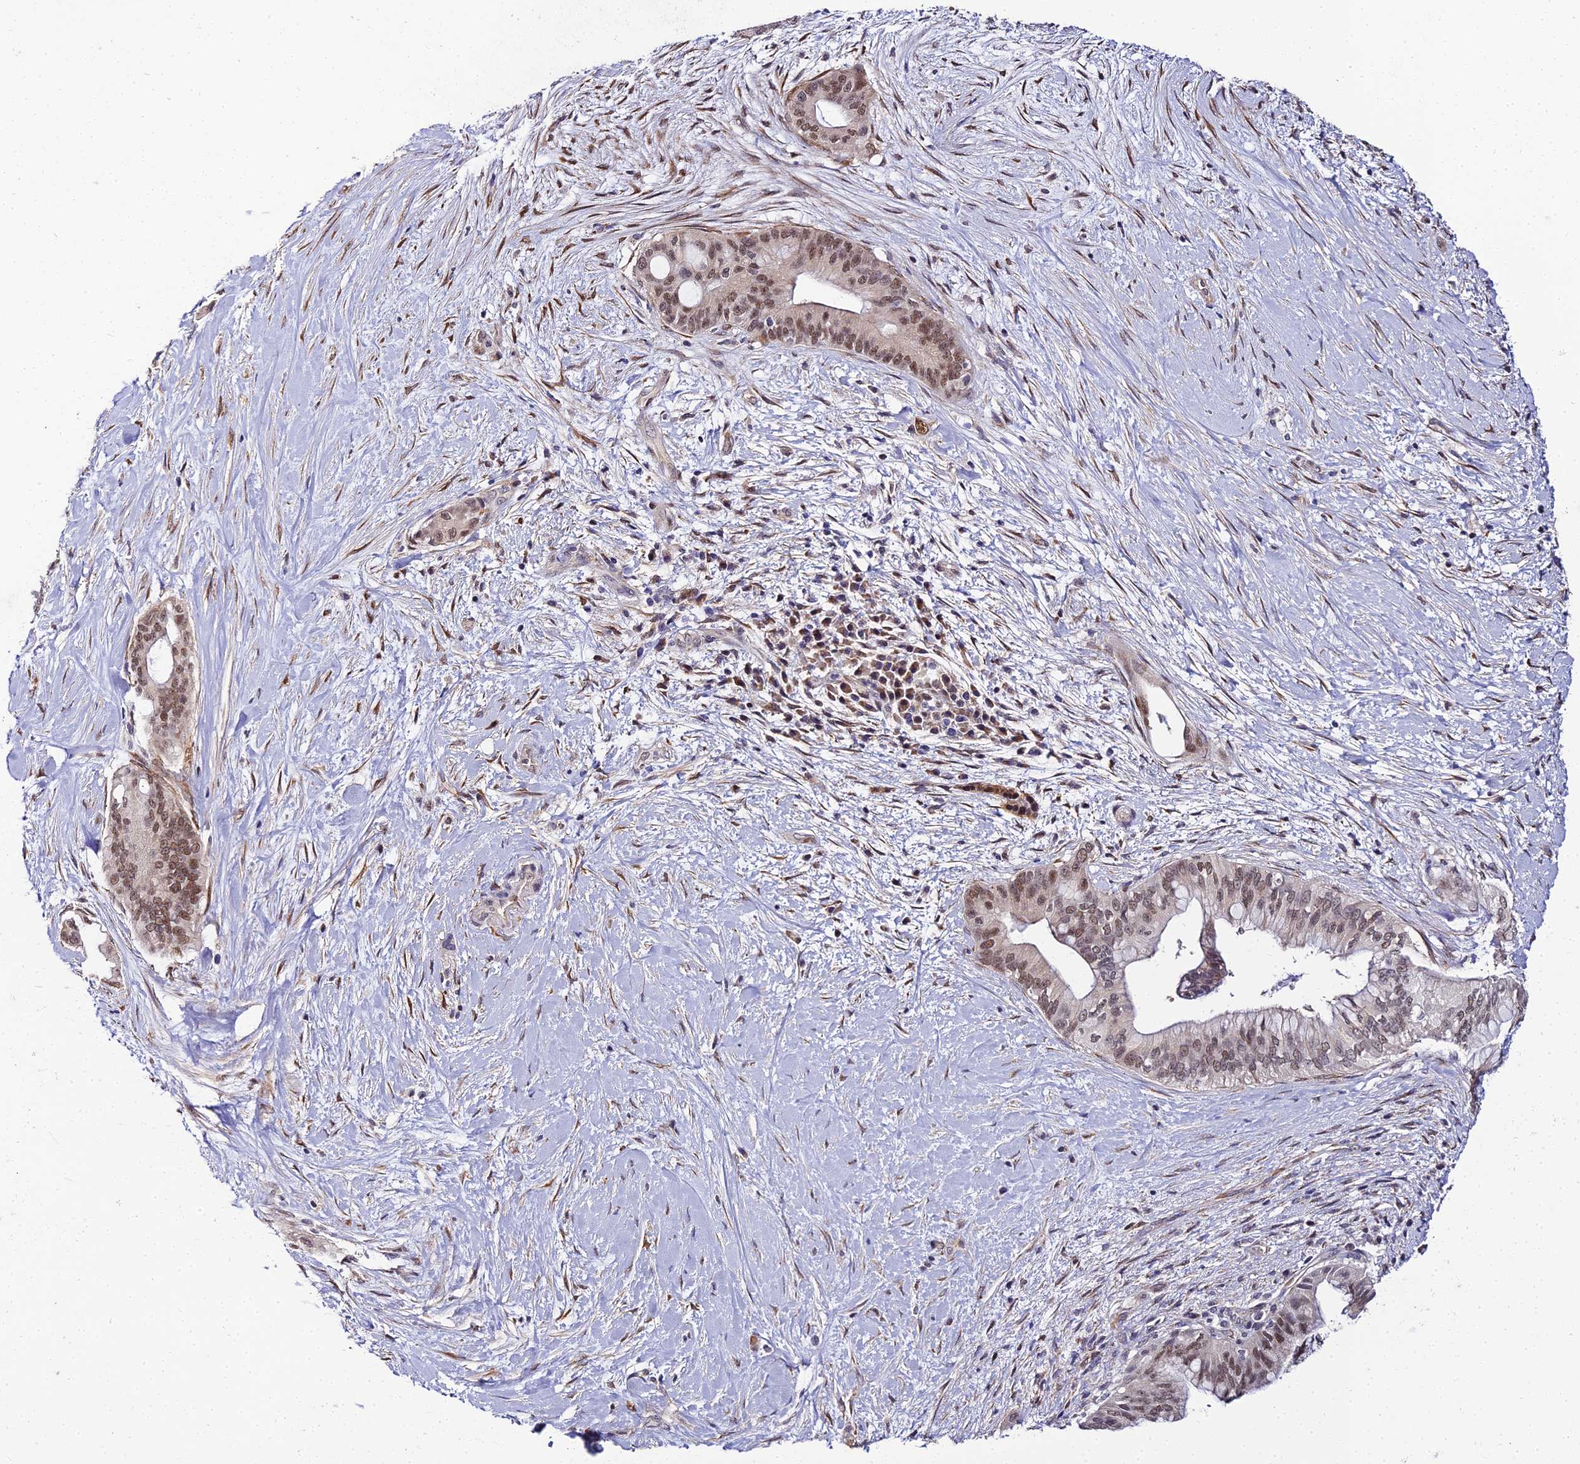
{"staining": {"intensity": "moderate", "quantity": ">75%", "location": "nuclear"}, "tissue": "pancreatic cancer", "cell_type": "Tumor cells", "image_type": "cancer", "snomed": [{"axis": "morphology", "description": "Adenocarcinoma, NOS"}, {"axis": "topography", "description": "Pancreas"}], "caption": "High-magnification brightfield microscopy of pancreatic adenocarcinoma stained with DAB (brown) and counterstained with hematoxylin (blue). tumor cells exhibit moderate nuclear expression is seen in about>75% of cells.", "gene": "BCL9", "patient": {"sex": "male", "age": 46}}